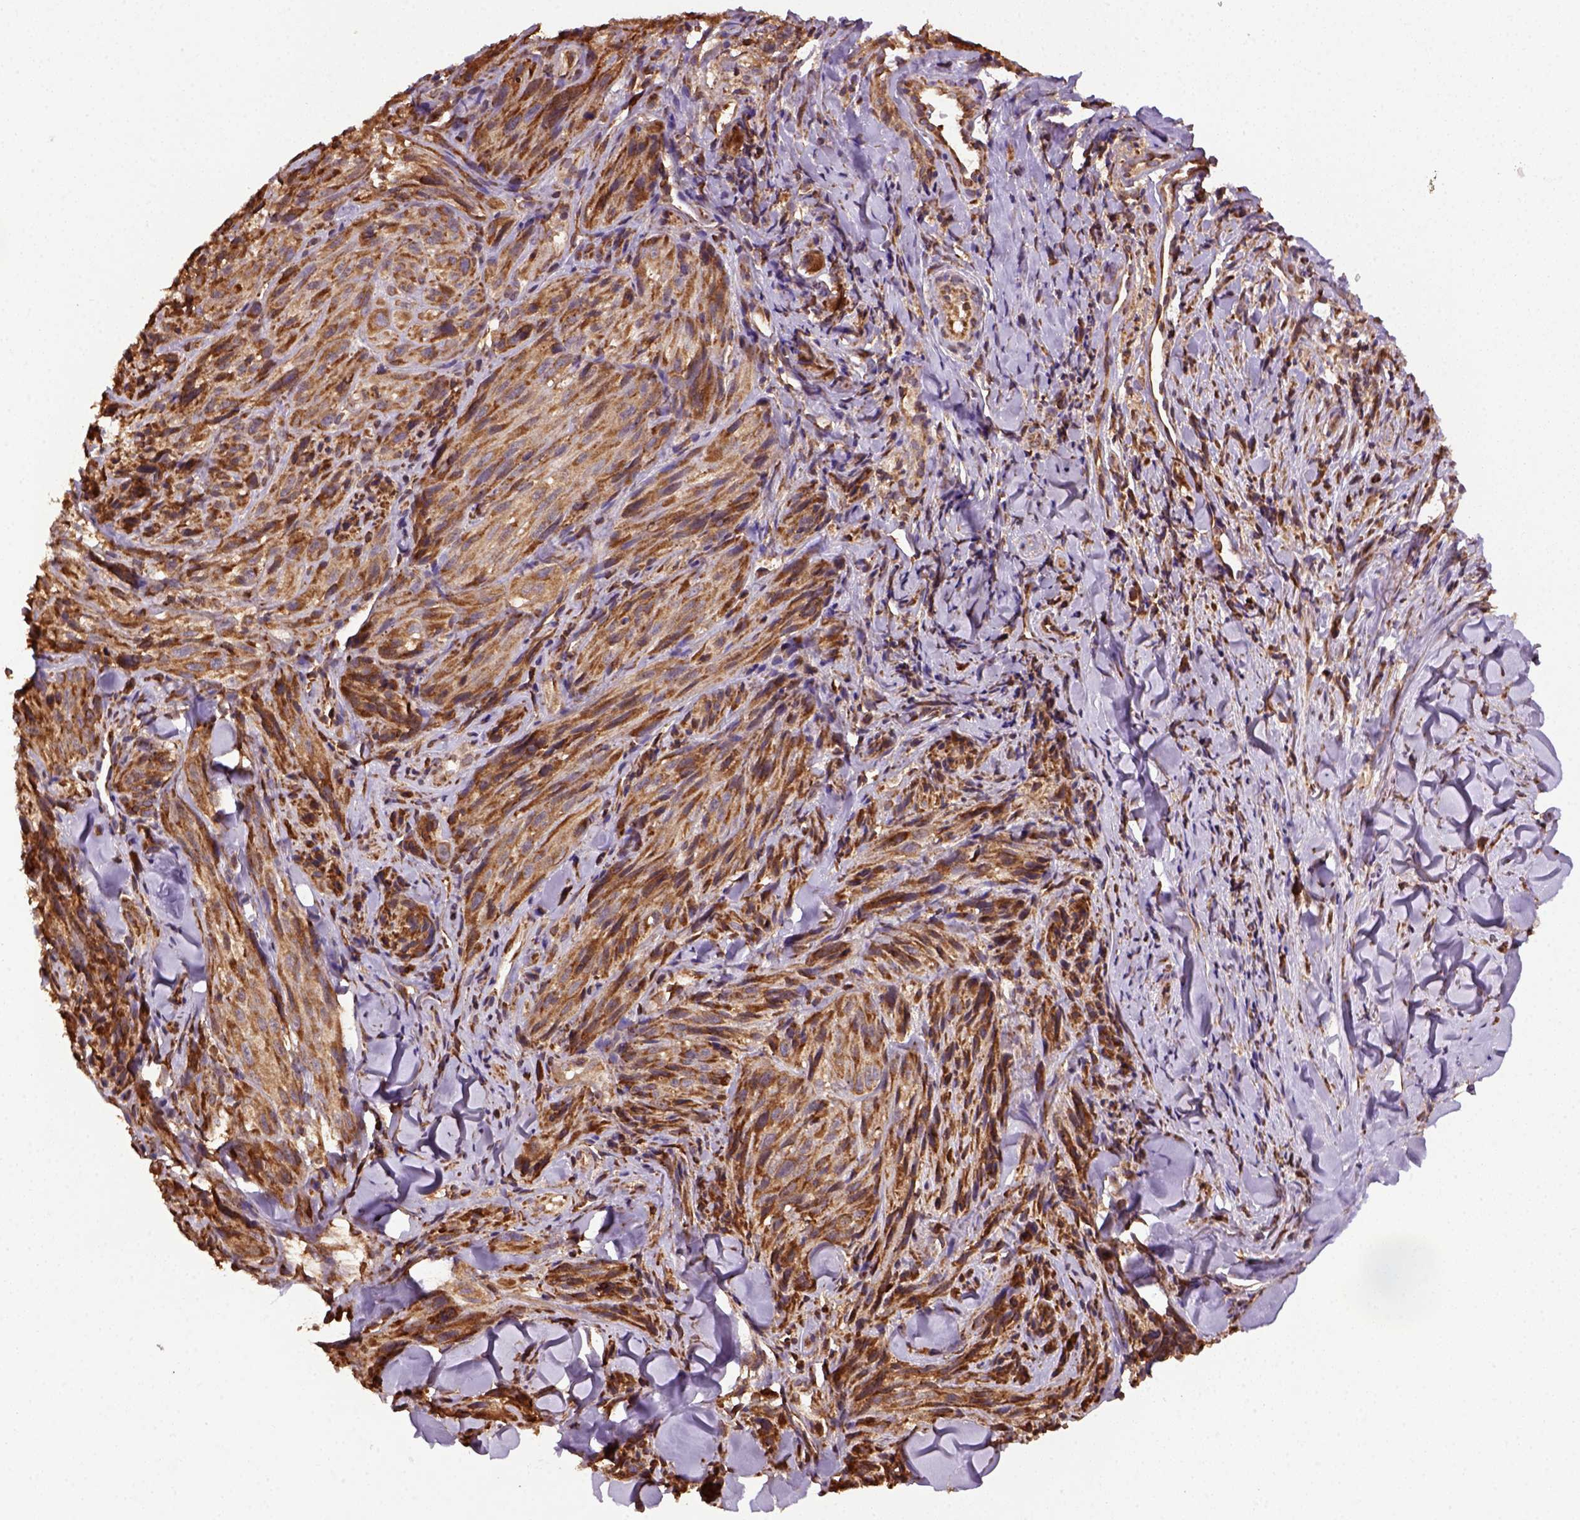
{"staining": {"intensity": "strong", "quantity": ">75%", "location": "cytoplasmic/membranous"}, "tissue": "melanoma", "cell_type": "Tumor cells", "image_type": "cancer", "snomed": [{"axis": "morphology", "description": "Malignant melanoma, NOS"}, {"axis": "topography", "description": "Skin"}], "caption": "Brown immunohistochemical staining in melanoma demonstrates strong cytoplasmic/membranous staining in about >75% of tumor cells.", "gene": "MAPK8IP3", "patient": {"sex": "male", "age": 67}}